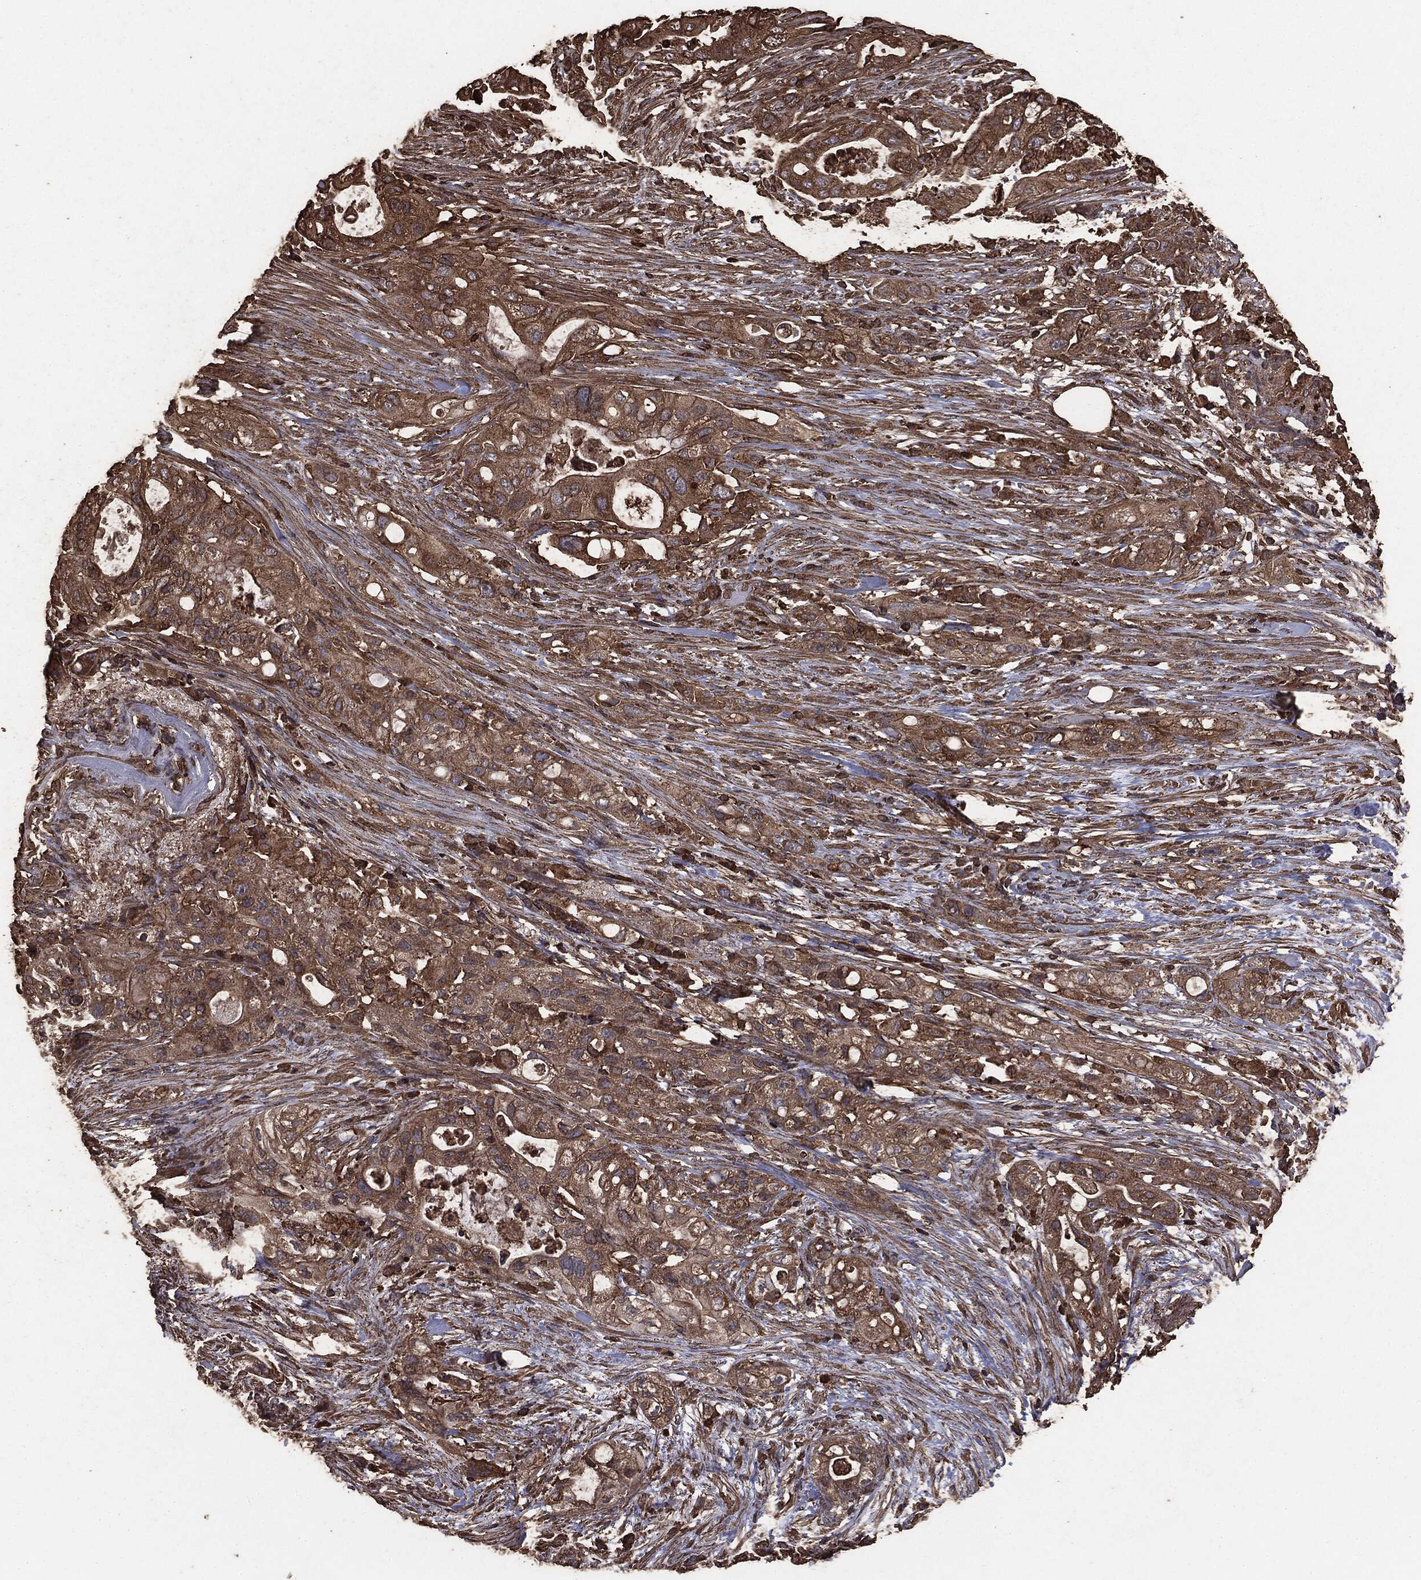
{"staining": {"intensity": "moderate", "quantity": ">75%", "location": "cytoplasmic/membranous"}, "tissue": "pancreatic cancer", "cell_type": "Tumor cells", "image_type": "cancer", "snomed": [{"axis": "morphology", "description": "Adenocarcinoma, NOS"}, {"axis": "topography", "description": "Pancreas"}], "caption": "Protein expression analysis of pancreatic adenocarcinoma reveals moderate cytoplasmic/membranous expression in about >75% of tumor cells.", "gene": "MTOR", "patient": {"sex": "female", "age": 72}}